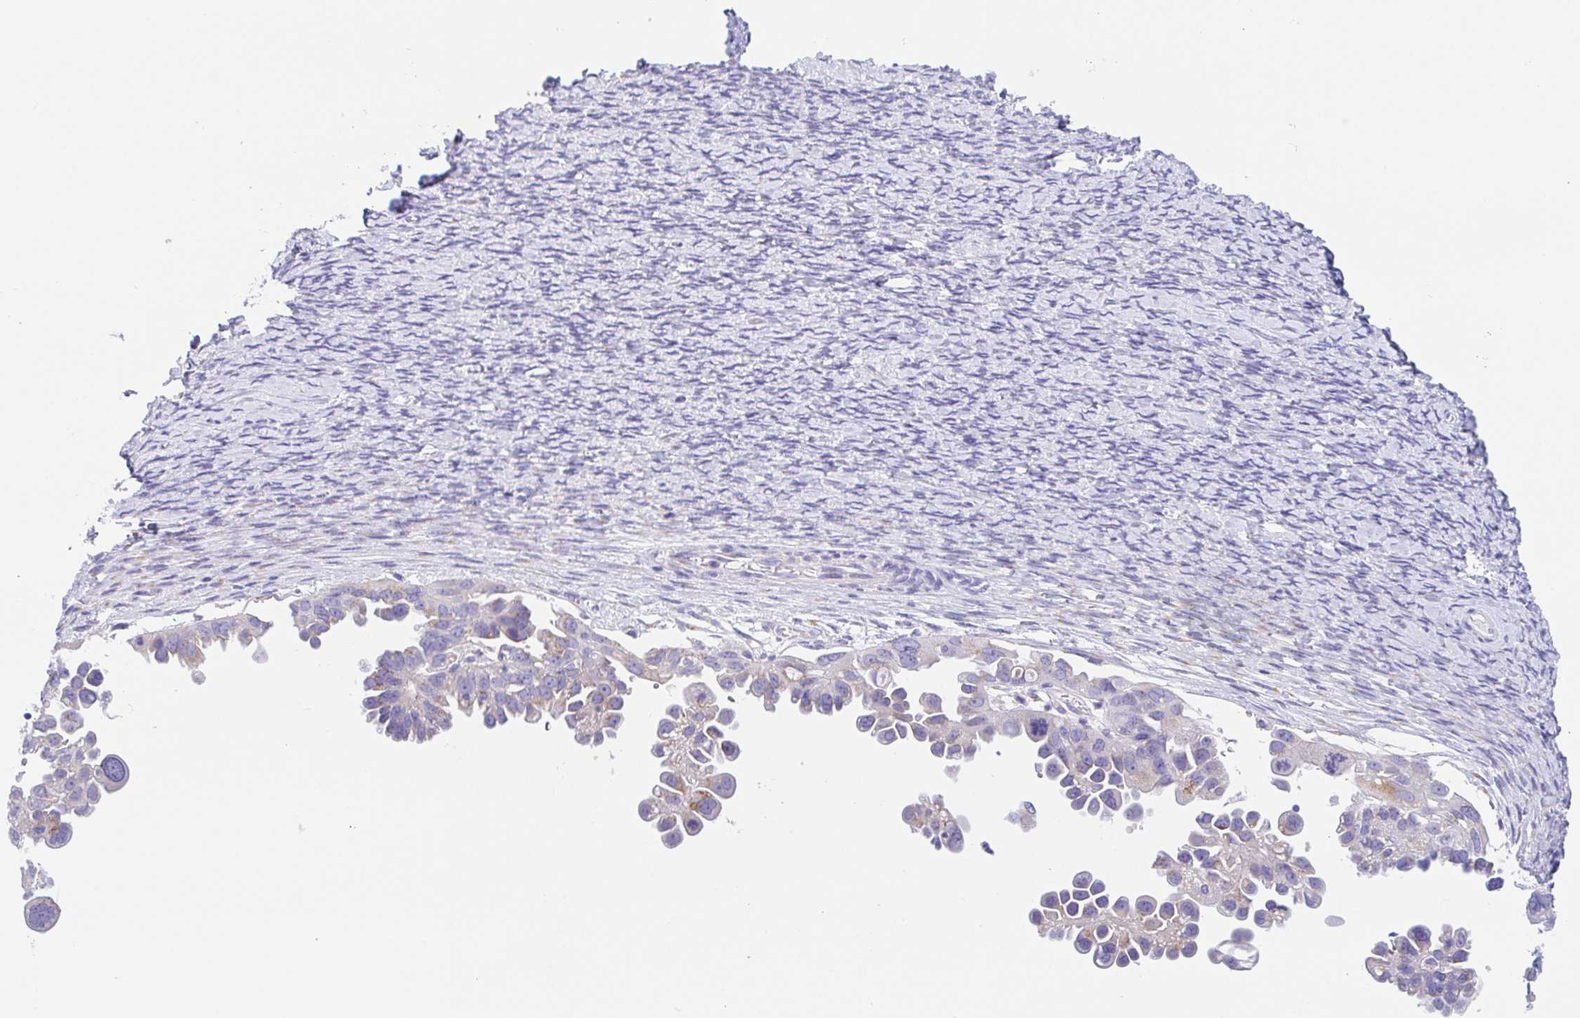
{"staining": {"intensity": "moderate", "quantity": "<25%", "location": "cytoplasmic/membranous"}, "tissue": "ovarian cancer", "cell_type": "Tumor cells", "image_type": "cancer", "snomed": [{"axis": "morphology", "description": "Cystadenocarcinoma, serous, NOS"}, {"axis": "topography", "description": "Ovary"}], "caption": "This is a histology image of immunohistochemistry (IHC) staining of serous cystadenocarcinoma (ovarian), which shows moderate expression in the cytoplasmic/membranous of tumor cells.", "gene": "SCG3", "patient": {"sex": "female", "age": 53}}